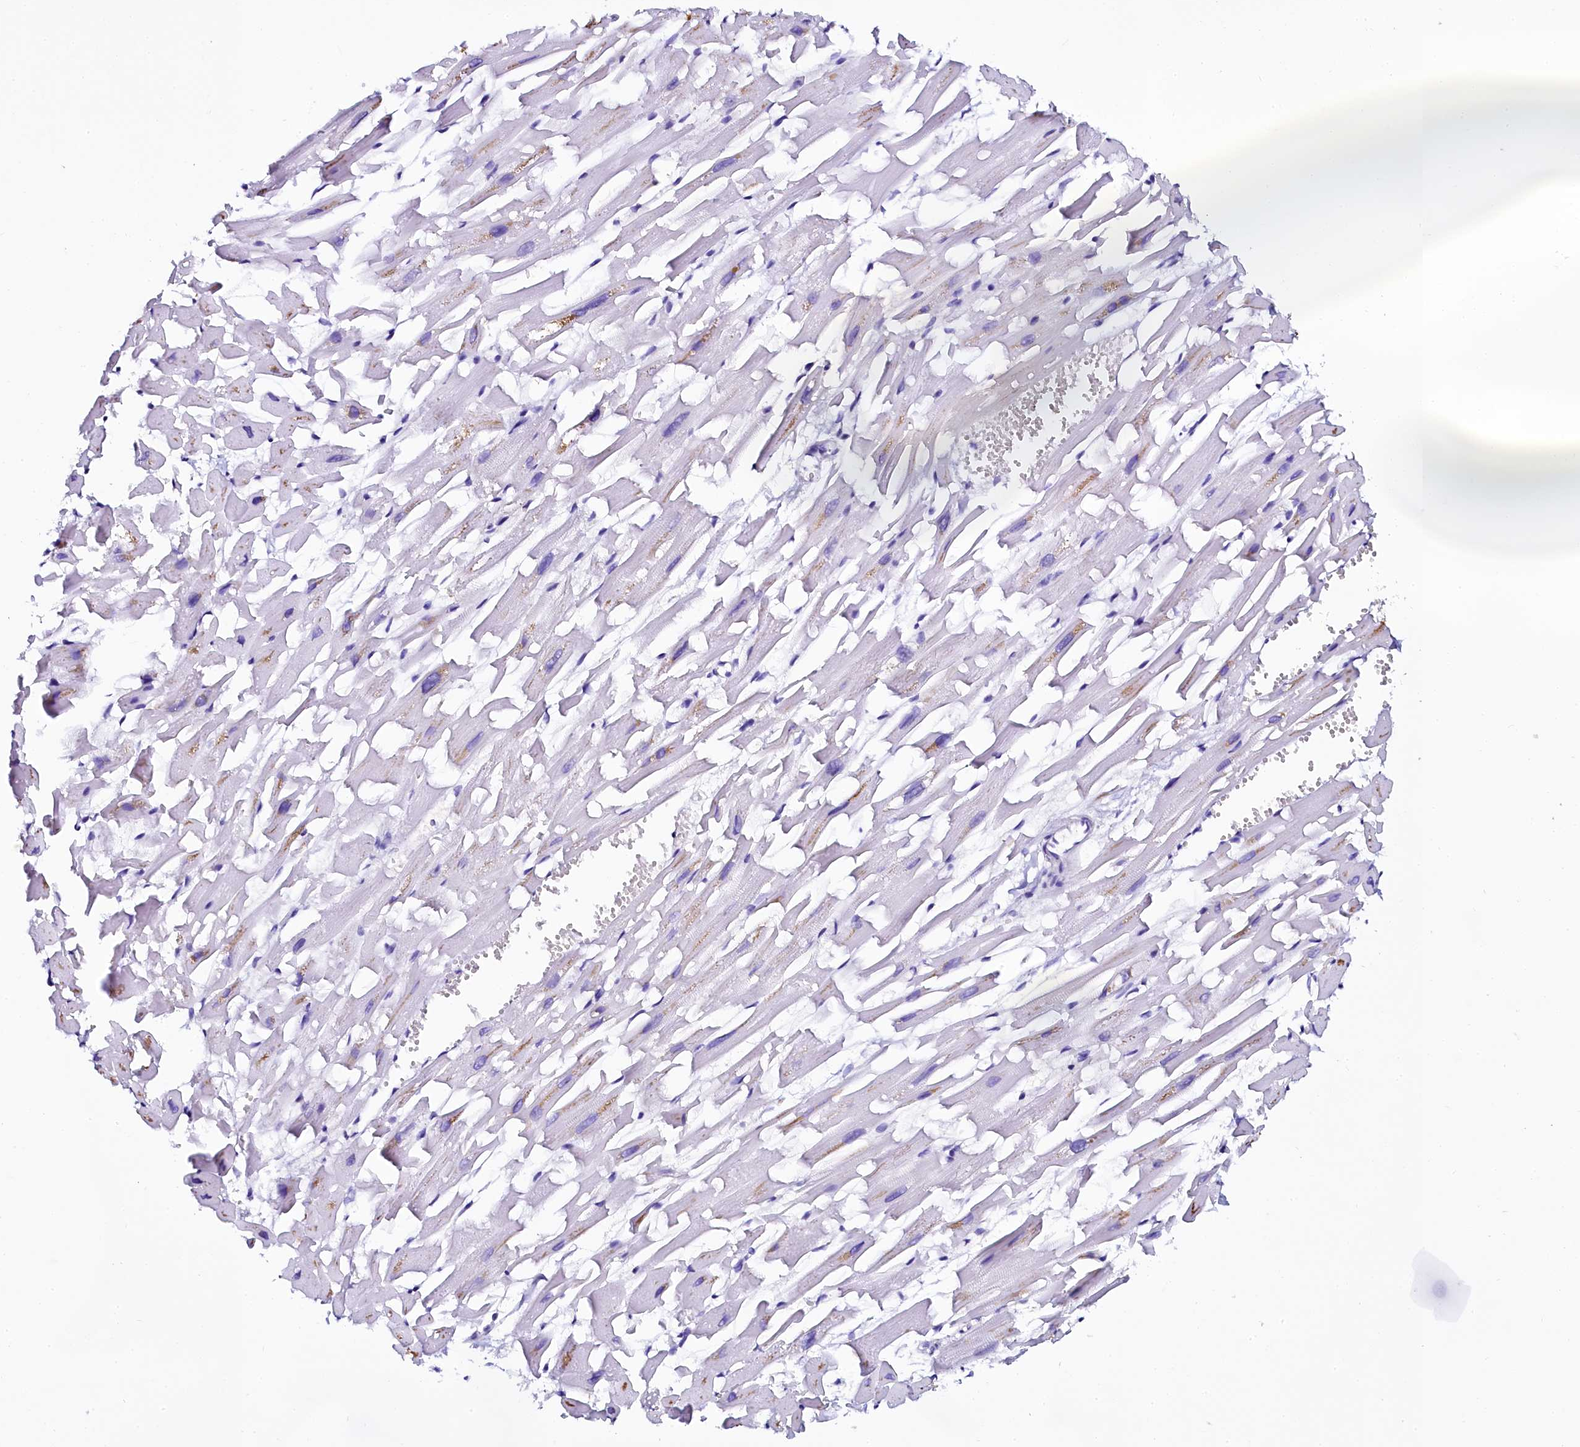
{"staining": {"intensity": "negative", "quantity": "none", "location": "none"}, "tissue": "heart muscle", "cell_type": "Cardiomyocytes", "image_type": "normal", "snomed": [{"axis": "morphology", "description": "Normal tissue, NOS"}, {"axis": "topography", "description": "Heart"}], "caption": "A high-resolution histopathology image shows immunohistochemistry (IHC) staining of normal heart muscle, which demonstrates no significant staining in cardiomyocytes.", "gene": "SORD", "patient": {"sex": "female", "age": 64}}